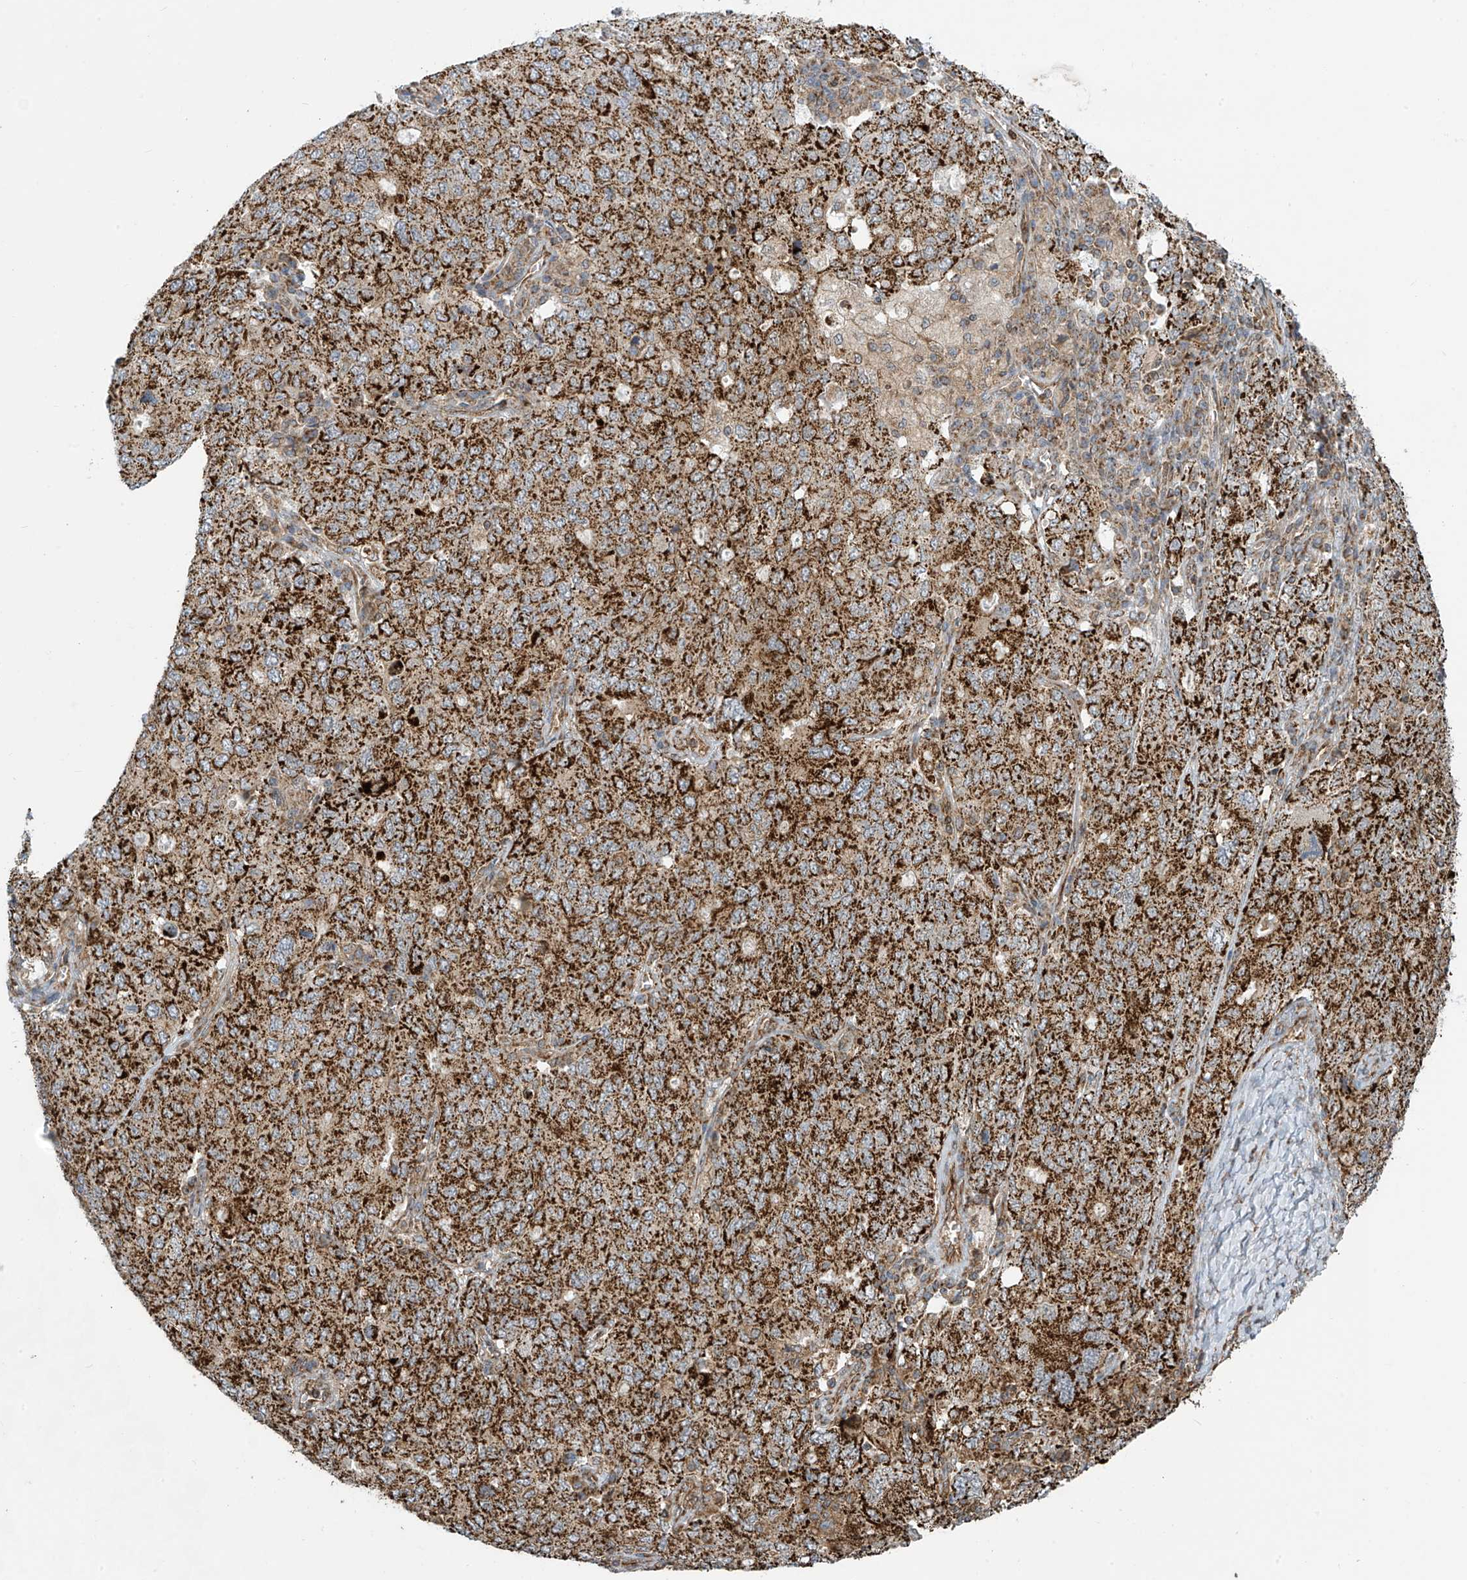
{"staining": {"intensity": "strong", "quantity": ">75%", "location": "cytoplasmic/membranous"}, "tissue": "ovarian cancer", "cell_type": "Tumor cells", "image_type": "cancer", "snomed": [{"axis": "morphology", "description": "Carcinoma, endometroid"}, {"axis": "topography", "description": "Ovary"}], "caption": "There is high levels of strong cytoplasmic/membranous expression in tumor cells of endometroid carcinoma (ovarian), as demonstrated by immunohistochemical staining (brown color).", "gene": "METTL6", "patient": {"sex": "female", "age": 62}}